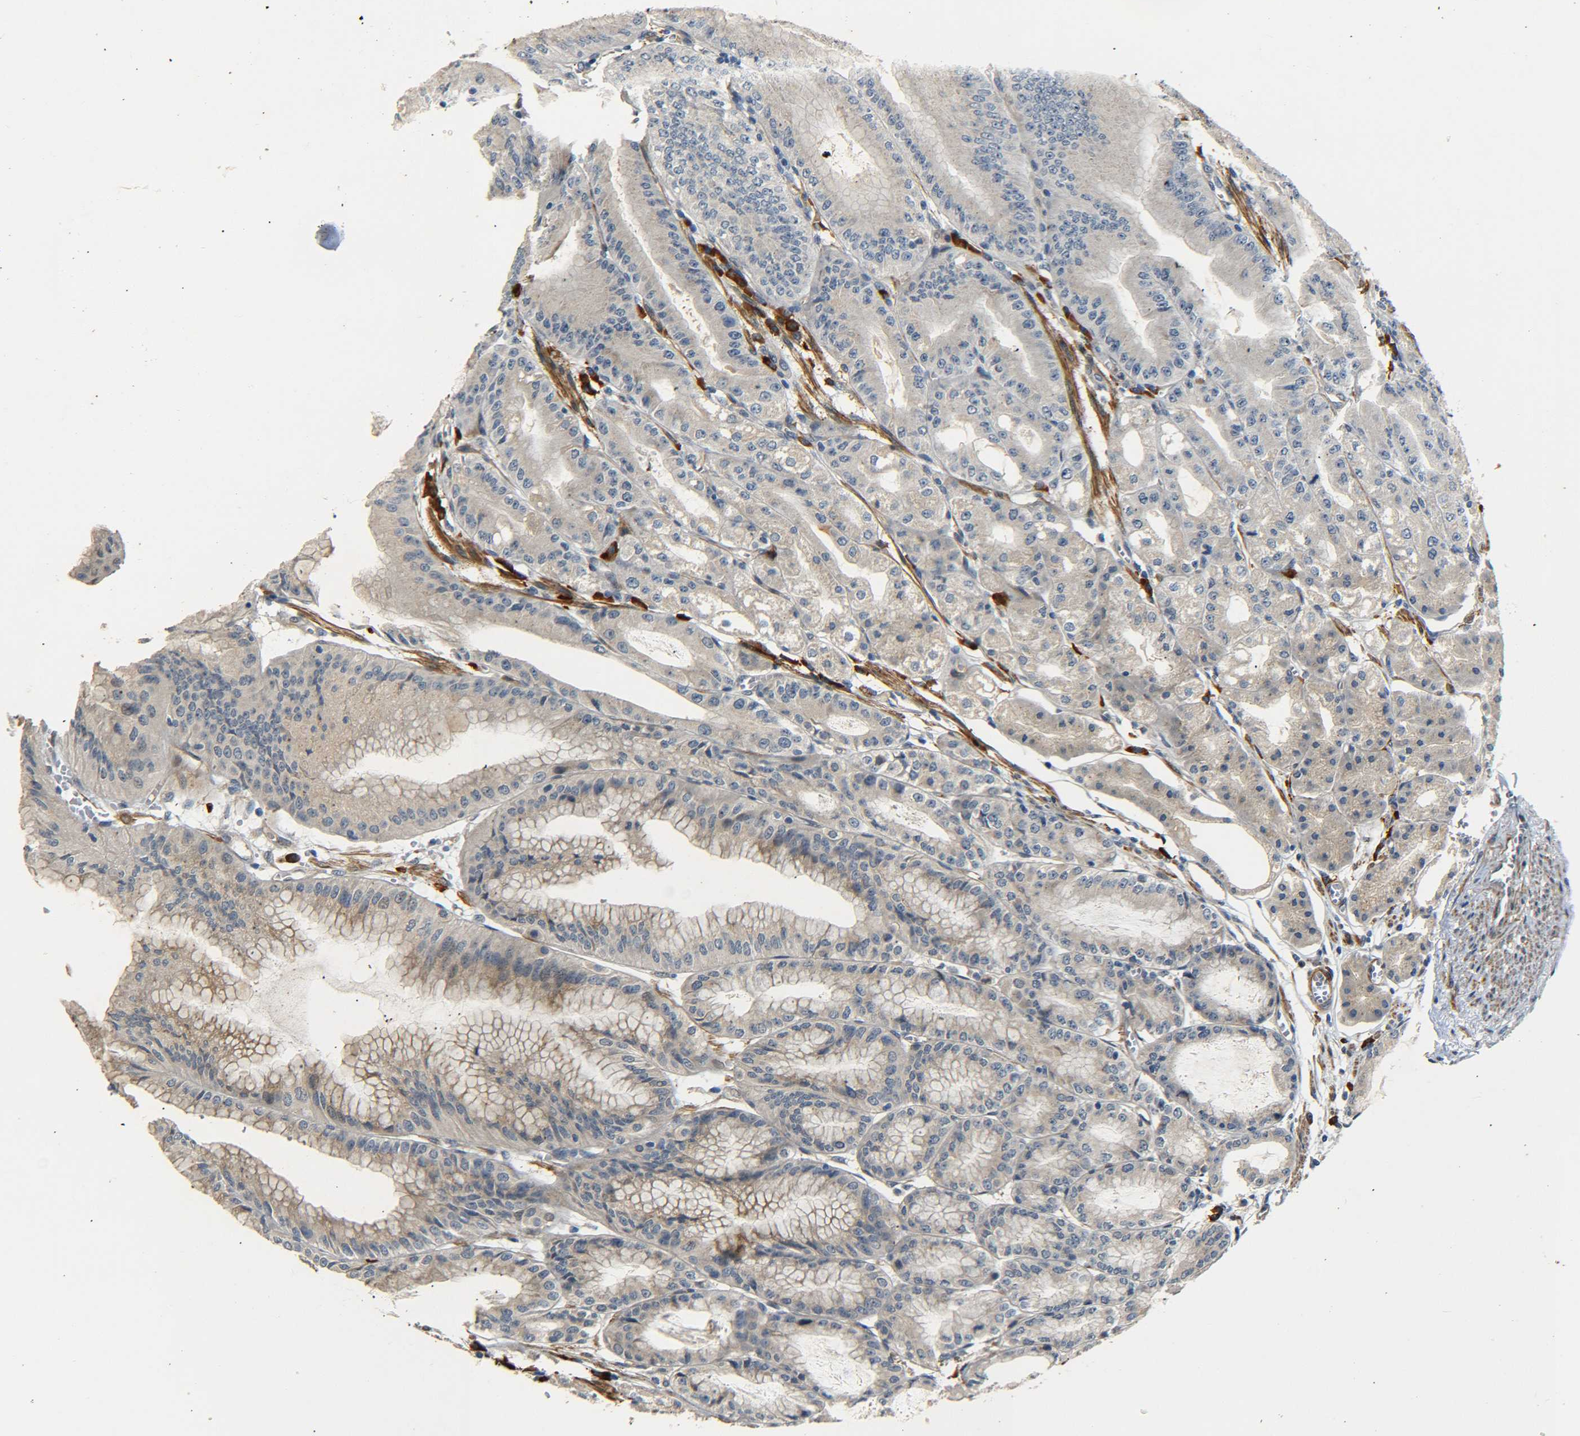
{"staining": {"intensity": "weak", "quantity": "25%-75%", "location": "cytoplasmic/membranous"}, "tissue": "stomach", "cell_type": "Glandular cells", "image_type": "normal", "snomed": [{"axis": "morphology", "description": "Normal tissue, NOS"}, {"axis": "topography", "description": "Stomach, lower"}], "caption": "Glandular cells show weak cytoplasmic/membranous expression in about 25%-75% of cells in unremarkable stomach. The staining was performed using DAB to visualize the protein expression in brown, while the nuclei were stained in blue with hematoxylin (Magnification: 20x).", "gene": "MEIS1", "patient": {"sex": "male", "age": 71}}